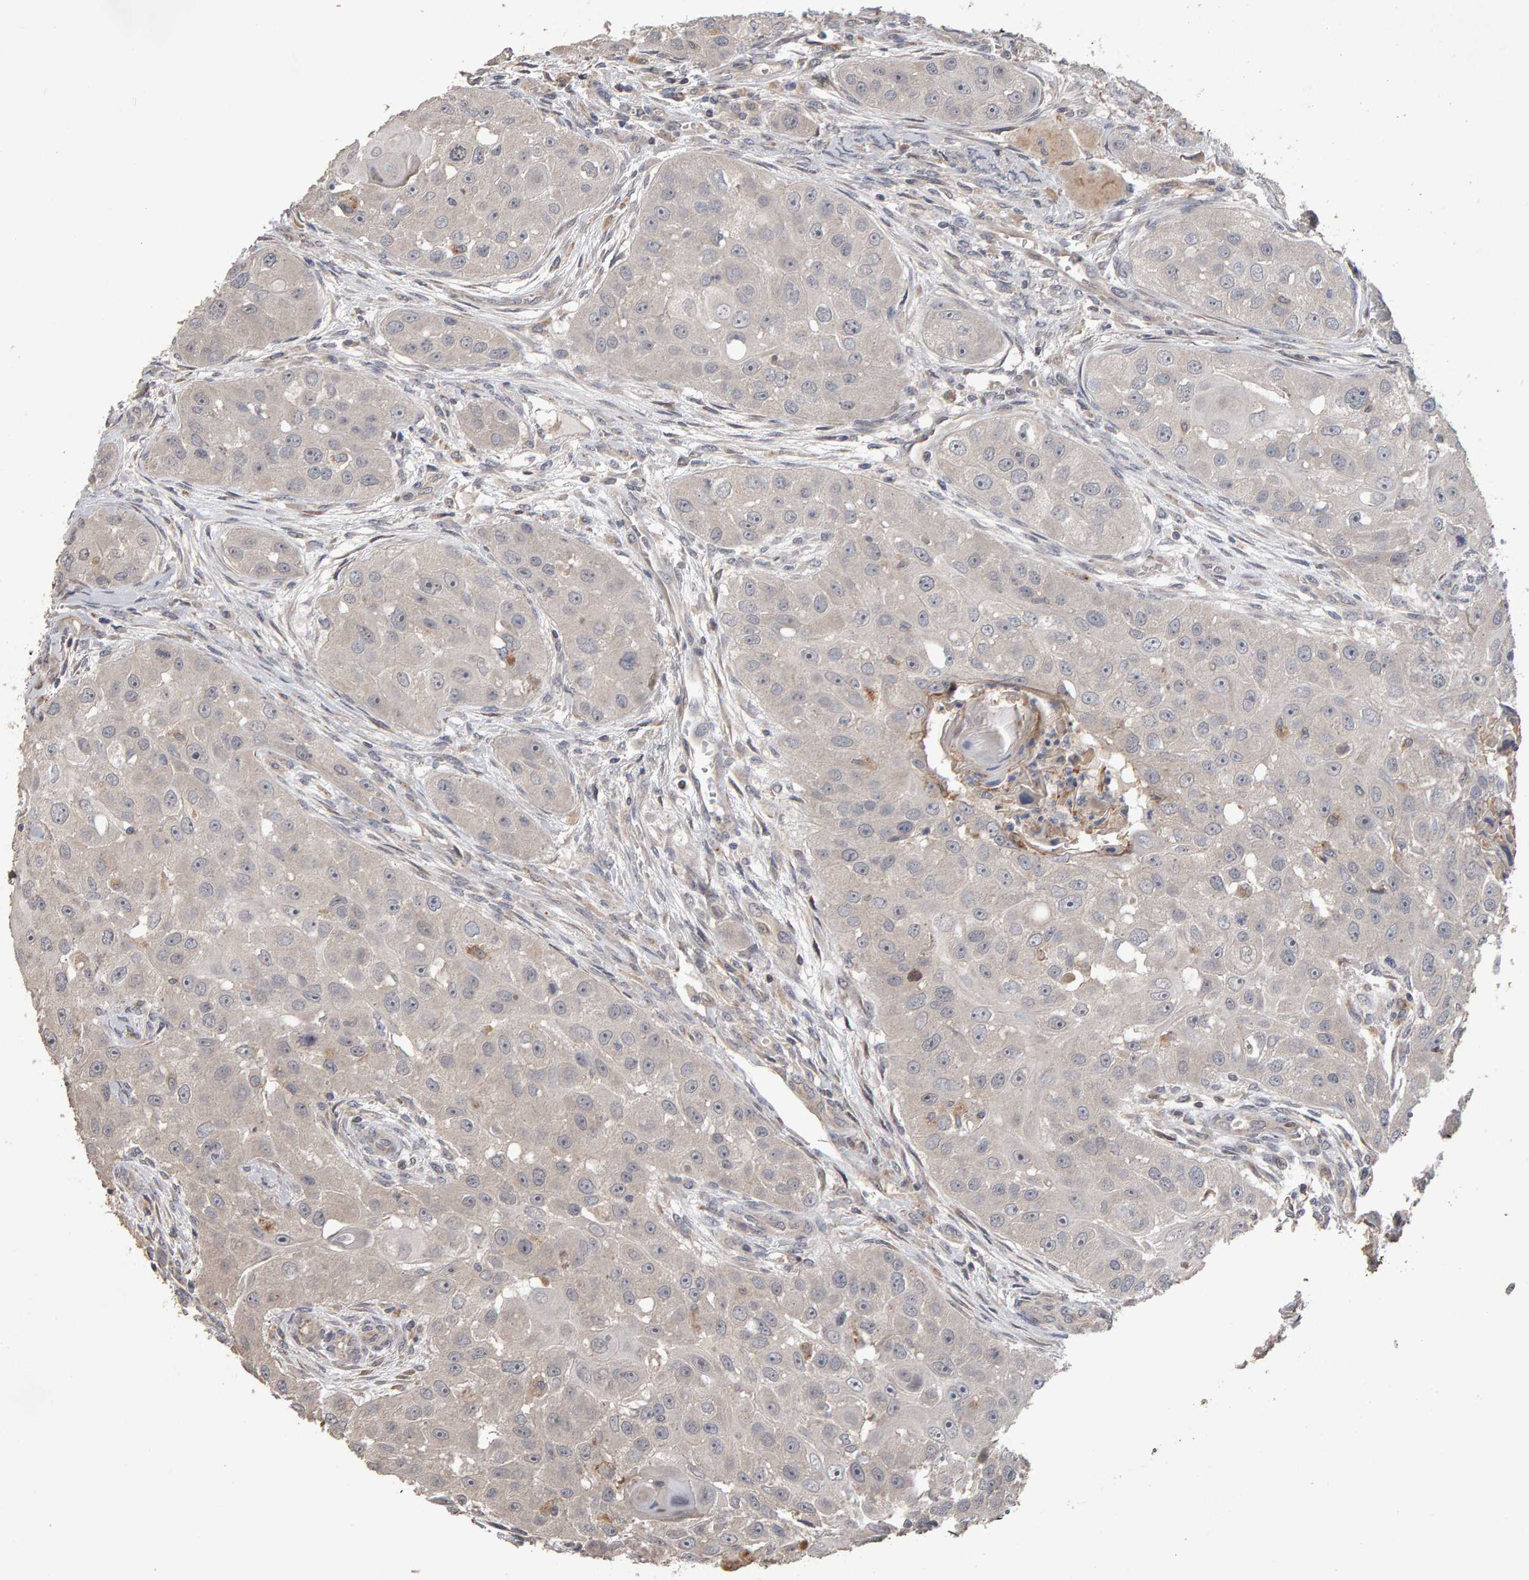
{"staining": {"intensity": "negative", "quantity": "none", "location": "none"}, "tissue": "head and neck cancer", "cell_type": "Tumor cells", "image_type": "cancer", "snomed": [{"axis": "morphology", "description": "Normal tissue, NOS"}, {"axis": "morphology", "description": "Squamous cell carcinoma, NOS"}, {"axis": "topography", "description": "Skeletal muscle"}, {"axis": "topography", "description": "Head-Neck"}], "caption": "IHC of human head and neck squamous cell carcinoma exhibits no positivity in tumor cells. (Brightfield microscopy of DAB IHC at high magnification).", "gene": "COASY", "patient": {"sex": "male", "age": 51}}